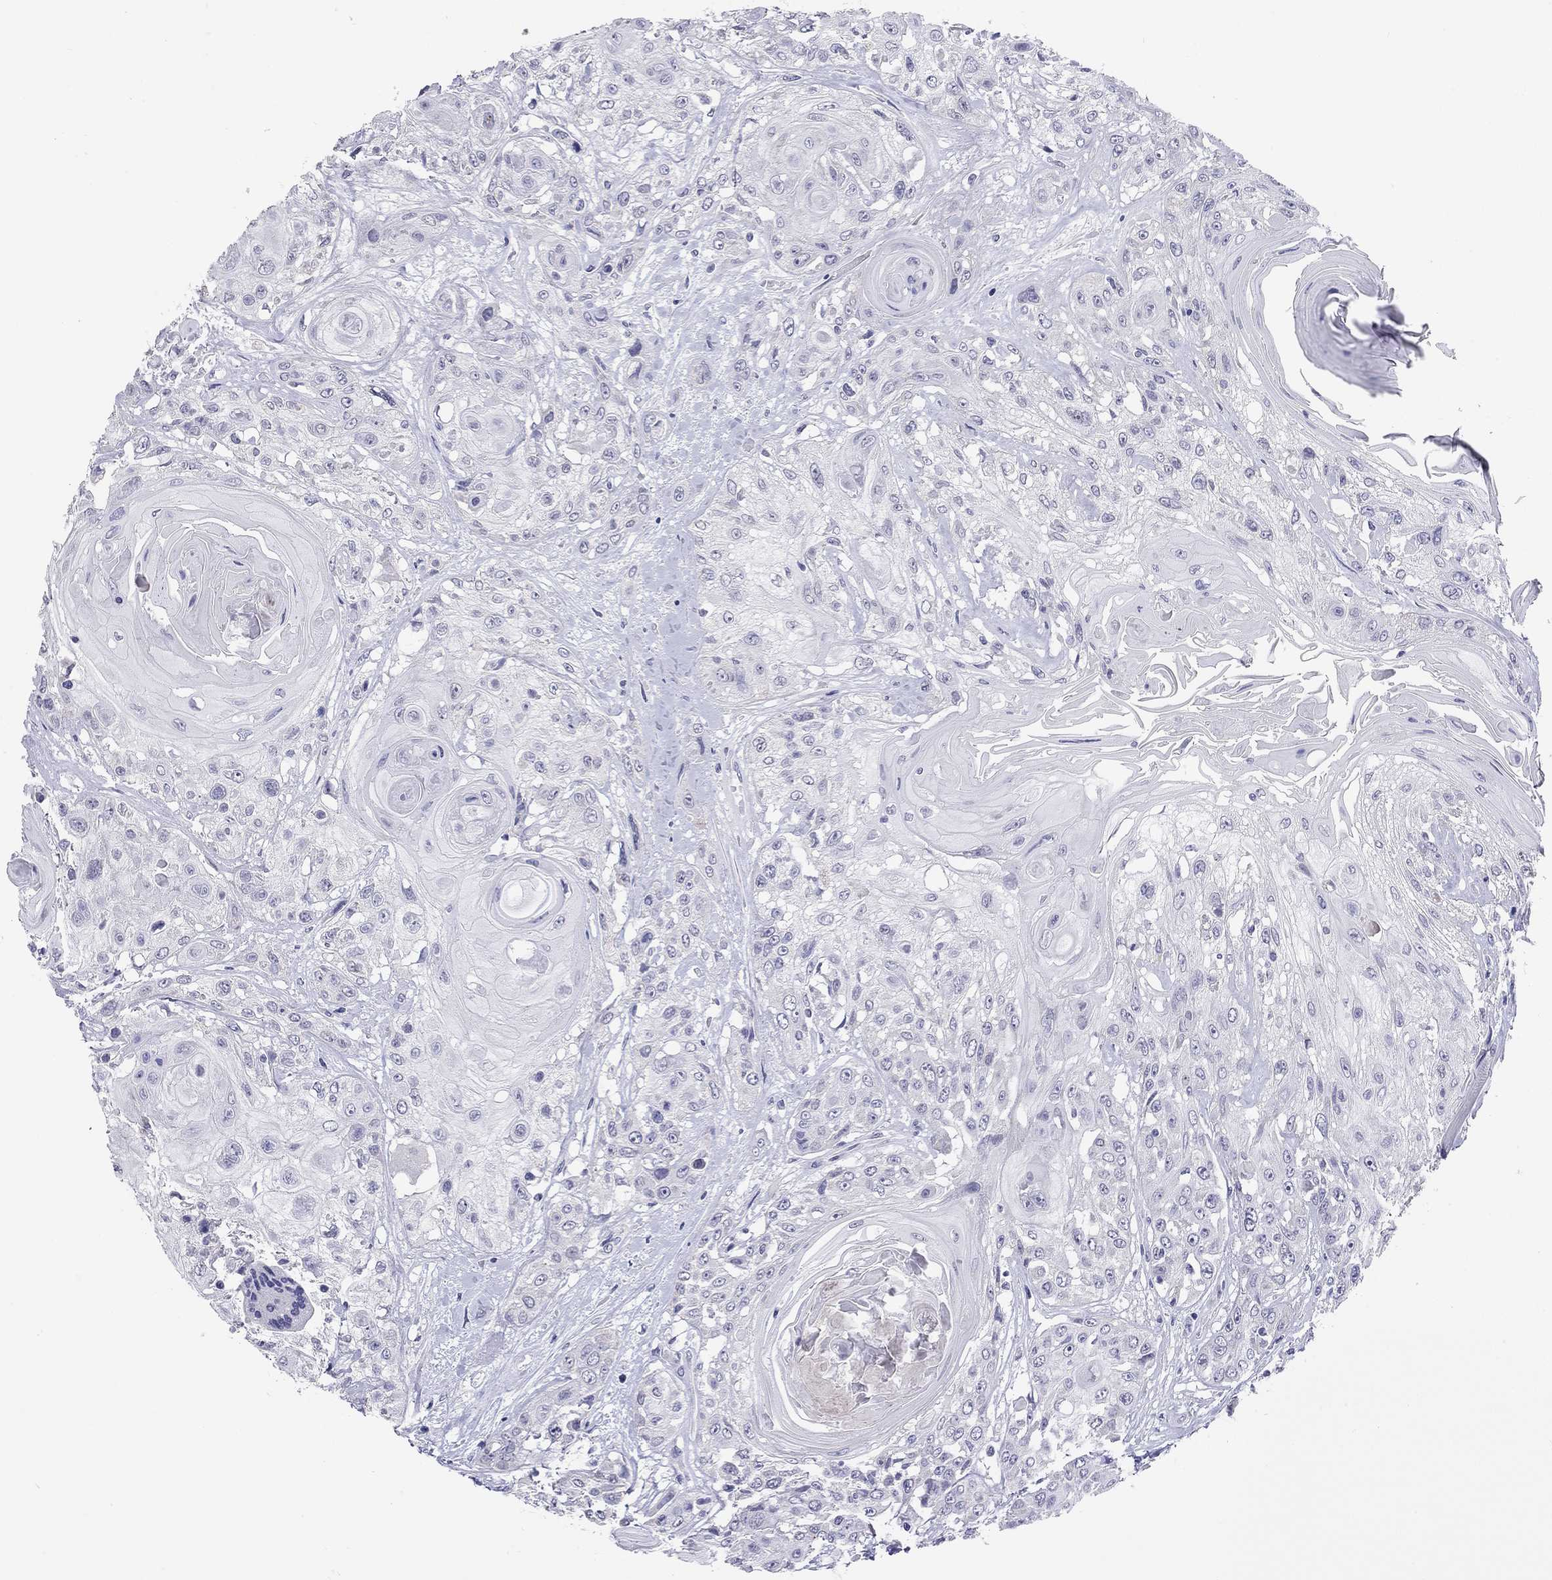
{"staining": {"intensity": "negative", "quantity": "none", "location": "none"}, "tissue": "head and neck cancer", "cell_type": "Tumor cells", "image_type": "cancer", "snomed": [{"axis": "morphology", "description": "Squamous cell carcinoma, NOS"}, {"axis": "topography", "description": "Head-Neck"}], "caption": "High magnification brightfield microscopy of head and neck cancer (squamous cell carcinoma) stained with DAB (3,3'-diaminobenzidine) (brown) and counterstained with hematoxylin (blue): tumor cells show no significant positivity. The staining was performed using DAB (3,3'-diaminobenzidine) to visualize the protein expression in brown, while the nuclei were stained in blue with hematoxylin (Magnification: 20x).", "gene": "ARMC12", "patient": {"sex": "female", "age": 59}}